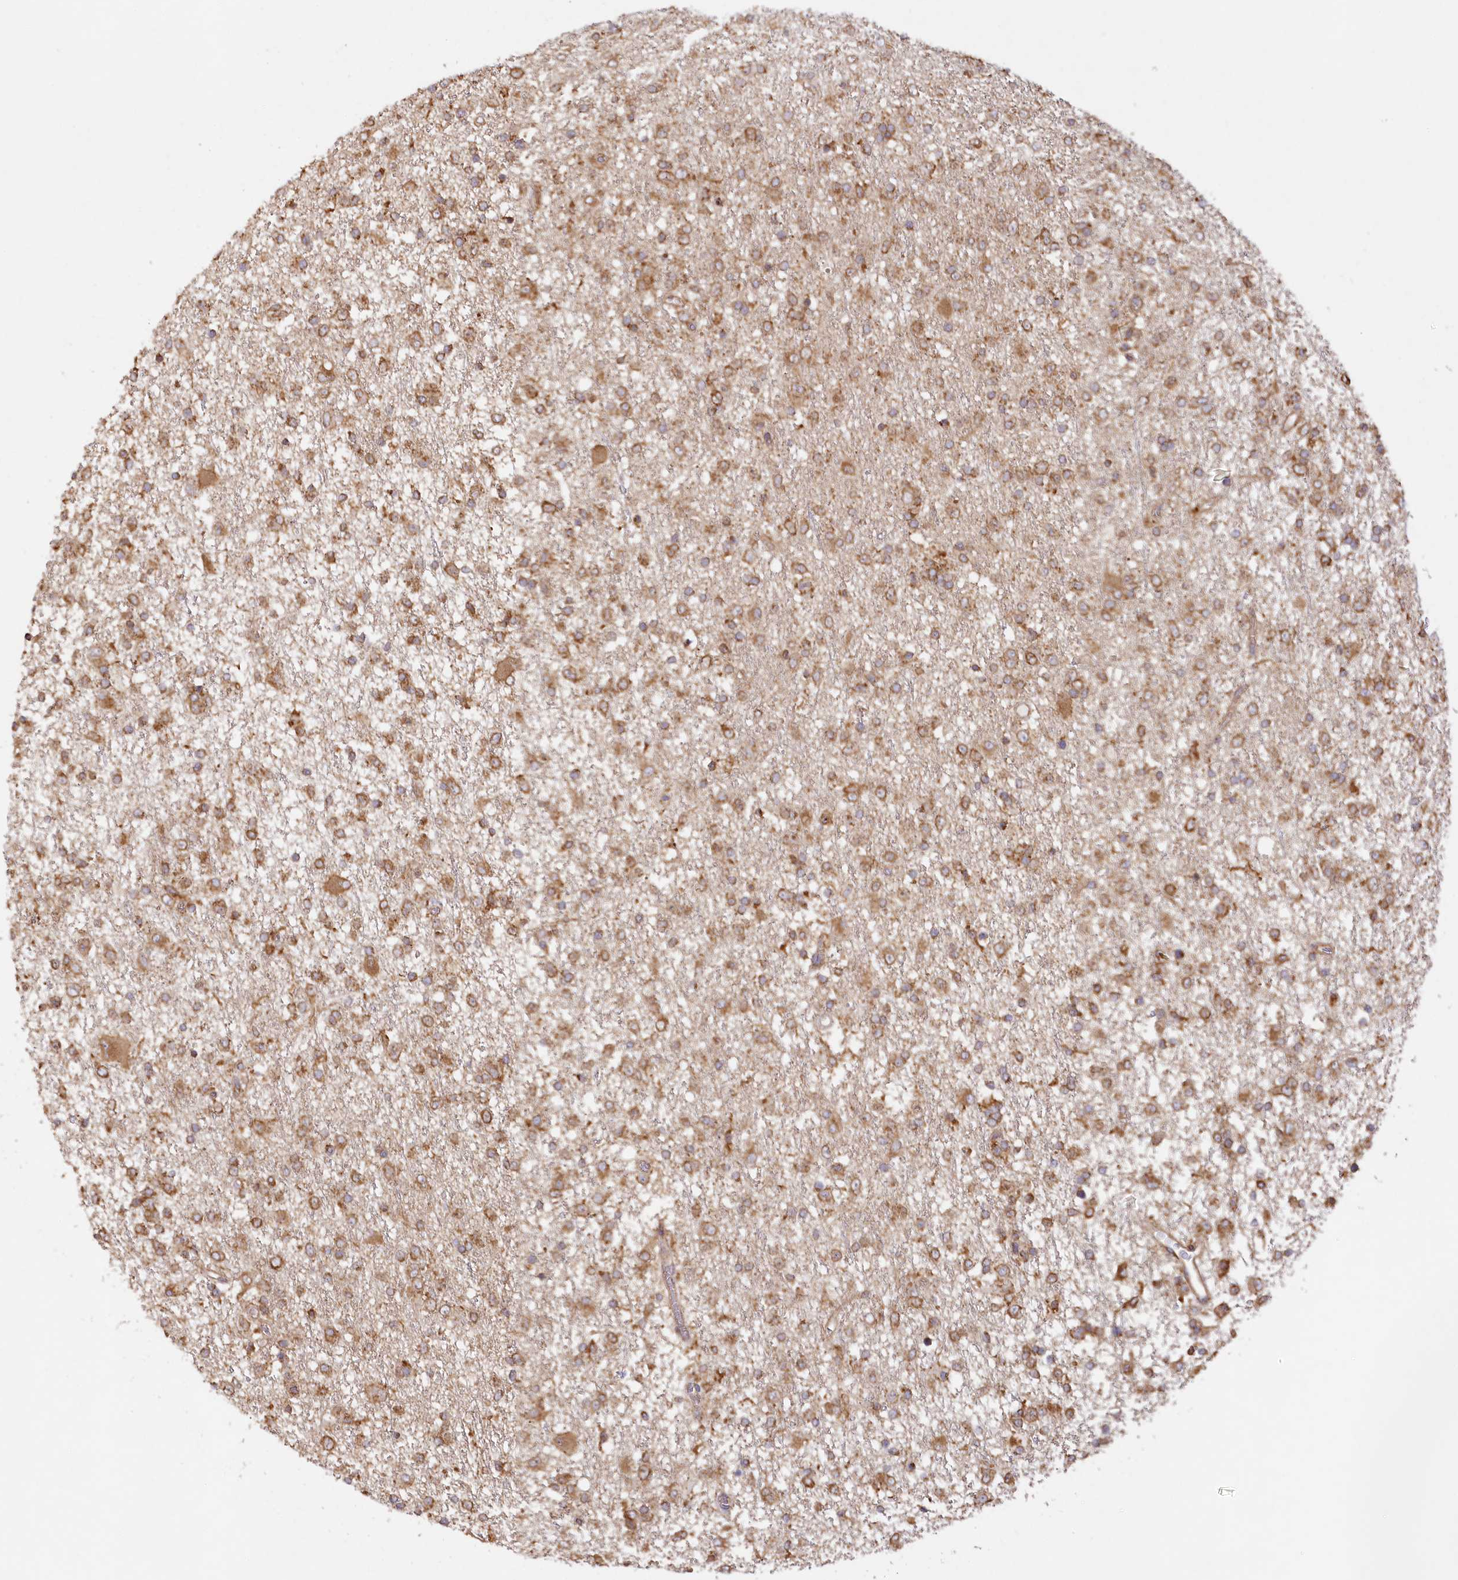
{"staining": {"intensity": "moderate", "quantity": ">75%", "location": "cytoplasmic/membranous"}, "tissue": "glioma", "cell_type": "Tumor cells", "image_type": "cancer", "snomed": [{"axis": "morphology", "description": "Glioma, malignant, Low grade"}, {"axis": "topography", "description": "Brain"}], "caption": "Immunohistochemistry (IHC) of human glioma reveals medium levels of moderate cytoplasmic/membranous staining in about >75% of tumor cells.", "gene": "ACAP2", "patient": {"sex": "male", "age": 65}}